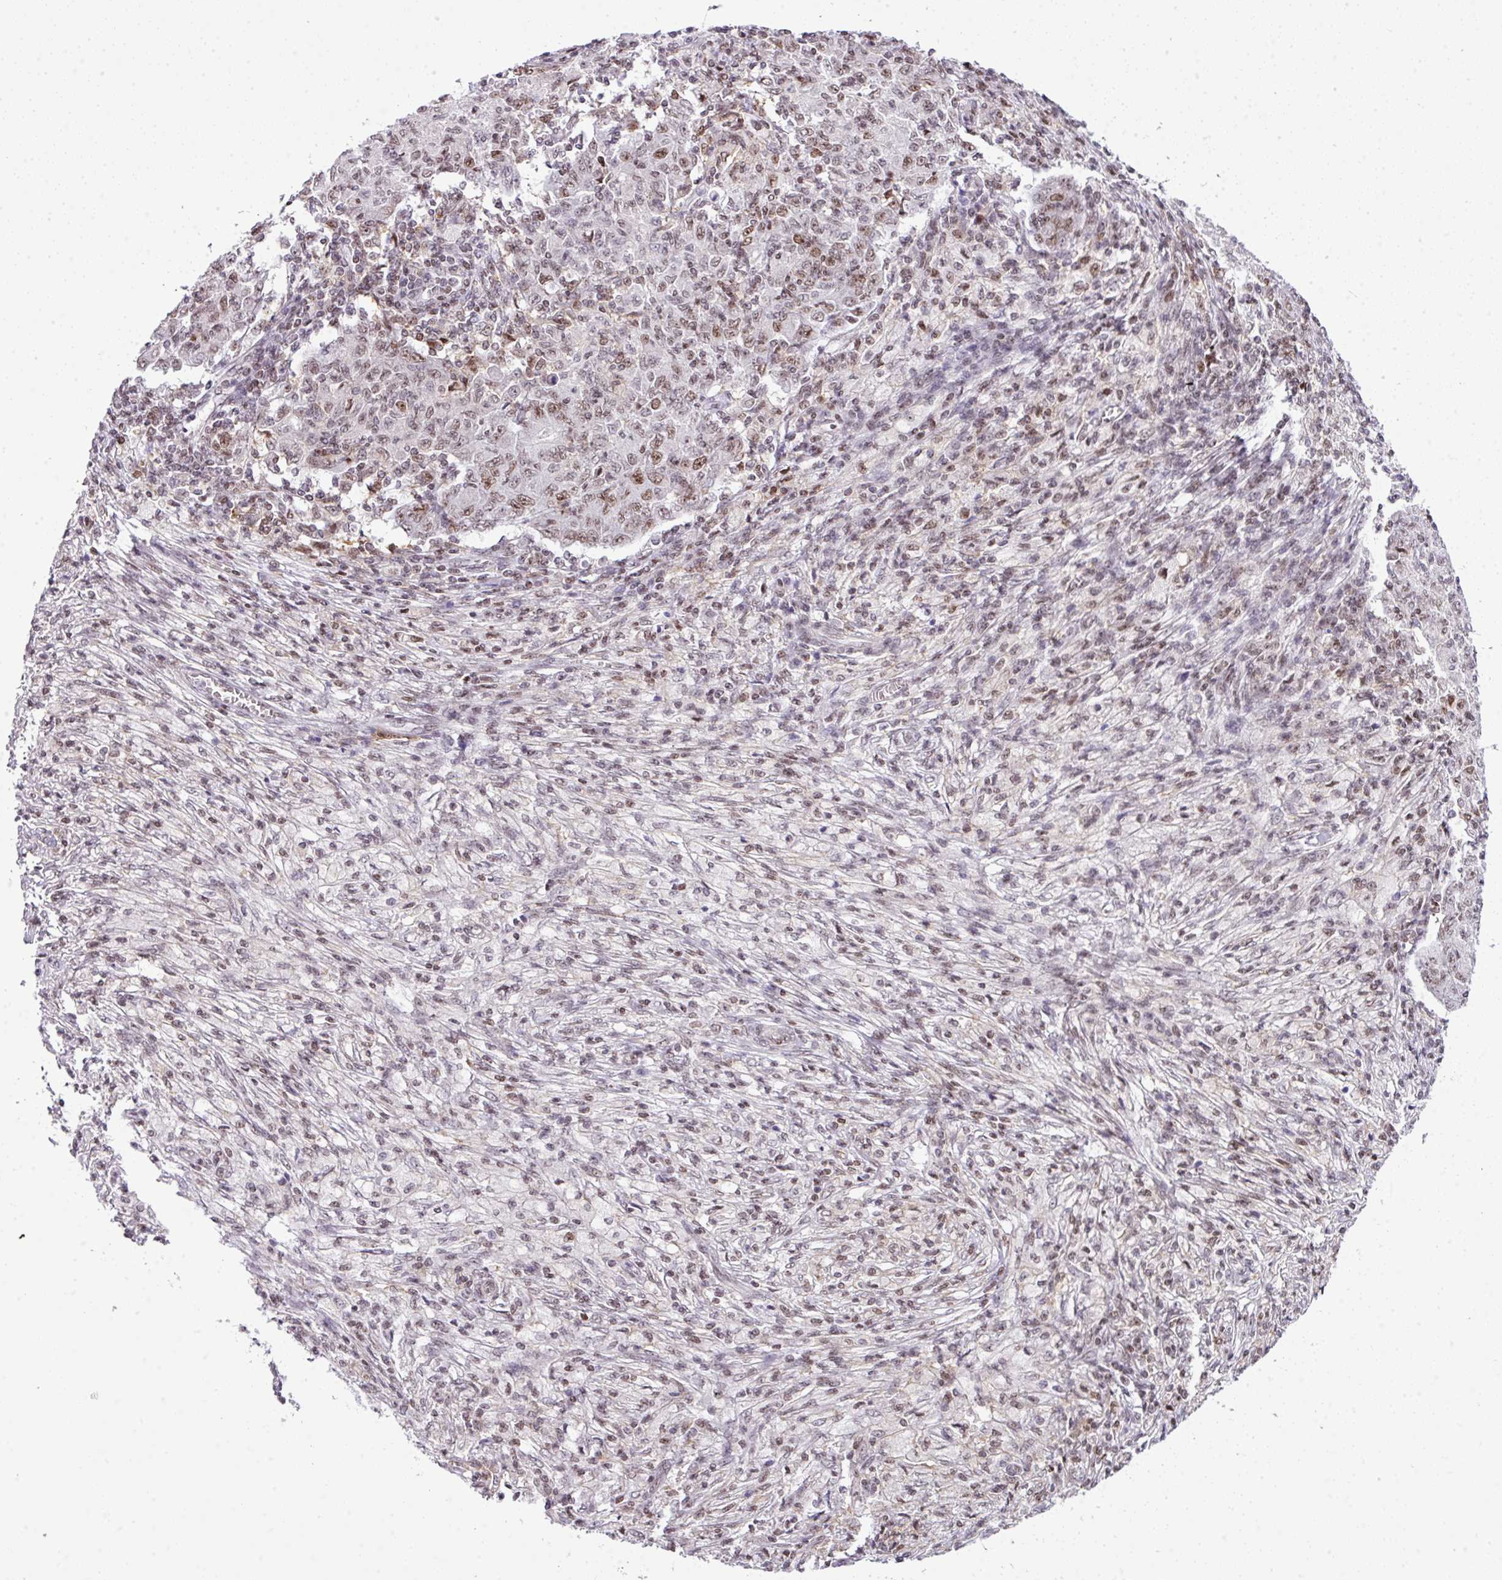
{"staining": {"intensity": "weak", "quantity": ">75%", "location": "nuclear"}, "tissue": "ovarian cancer", "cell_type": "Tumor cells", "image_type": "cancer", "snomed": [{"axis": "morphology", "description": "Carcinoma, endometroid"}, {"axis": "topography", "description": "Ovary"}], "caption": "An image showing weak nuclear staining in about >75% of tumor cells in ovarian cancer, as visualized by brown immunohistochemical staining.", "gene": "CCDC137", "patient": {"sex": "female", "age": 42}}